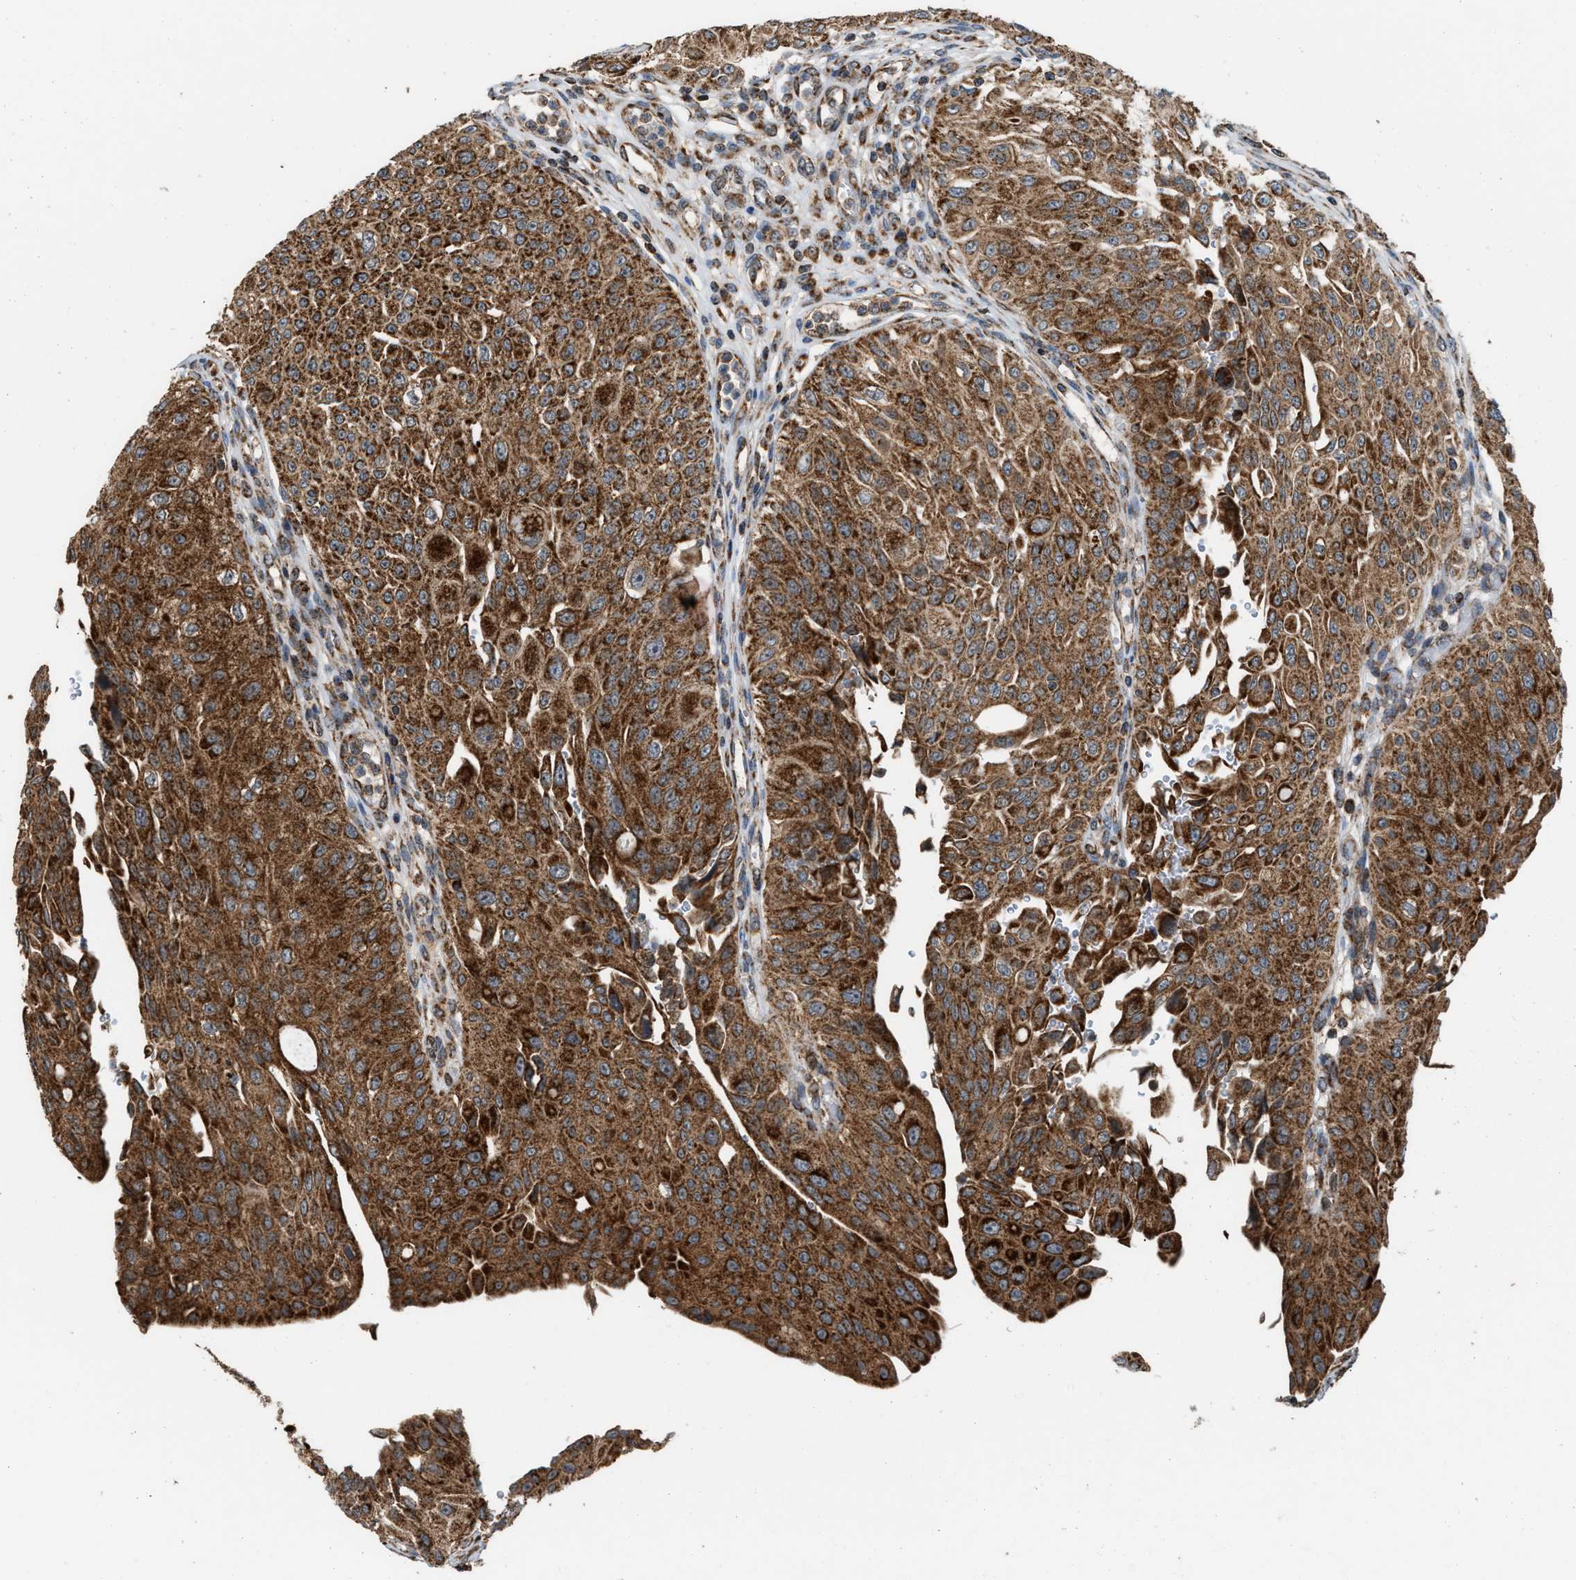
{"staining": {"intensity": "strong", "quantity": ">75%", "location": "cytoplasmic/membranous"}, "tissue": "urothelial cancer", "cell_type": "Tumor cells", "image_type": "cancer", "snomed": [{"axis": "morphology", "description": "Urothelial carcinoma, High grade"}, {"axis": "topography", "description": "Urinary bladder"}], "caption": "An immunohistochemistry image of tumor tissue is shown. Protein staining in brown highlights strong cytoplasmic/membranous positivity in urothelial cancer within tumor cells. (Stains: DAB in brown, nuclei in blue, Microscopy: brightfield microscopy at high magnification).", "gene": "SGSM2", "patient": {"sex": "male", "age": 46}}